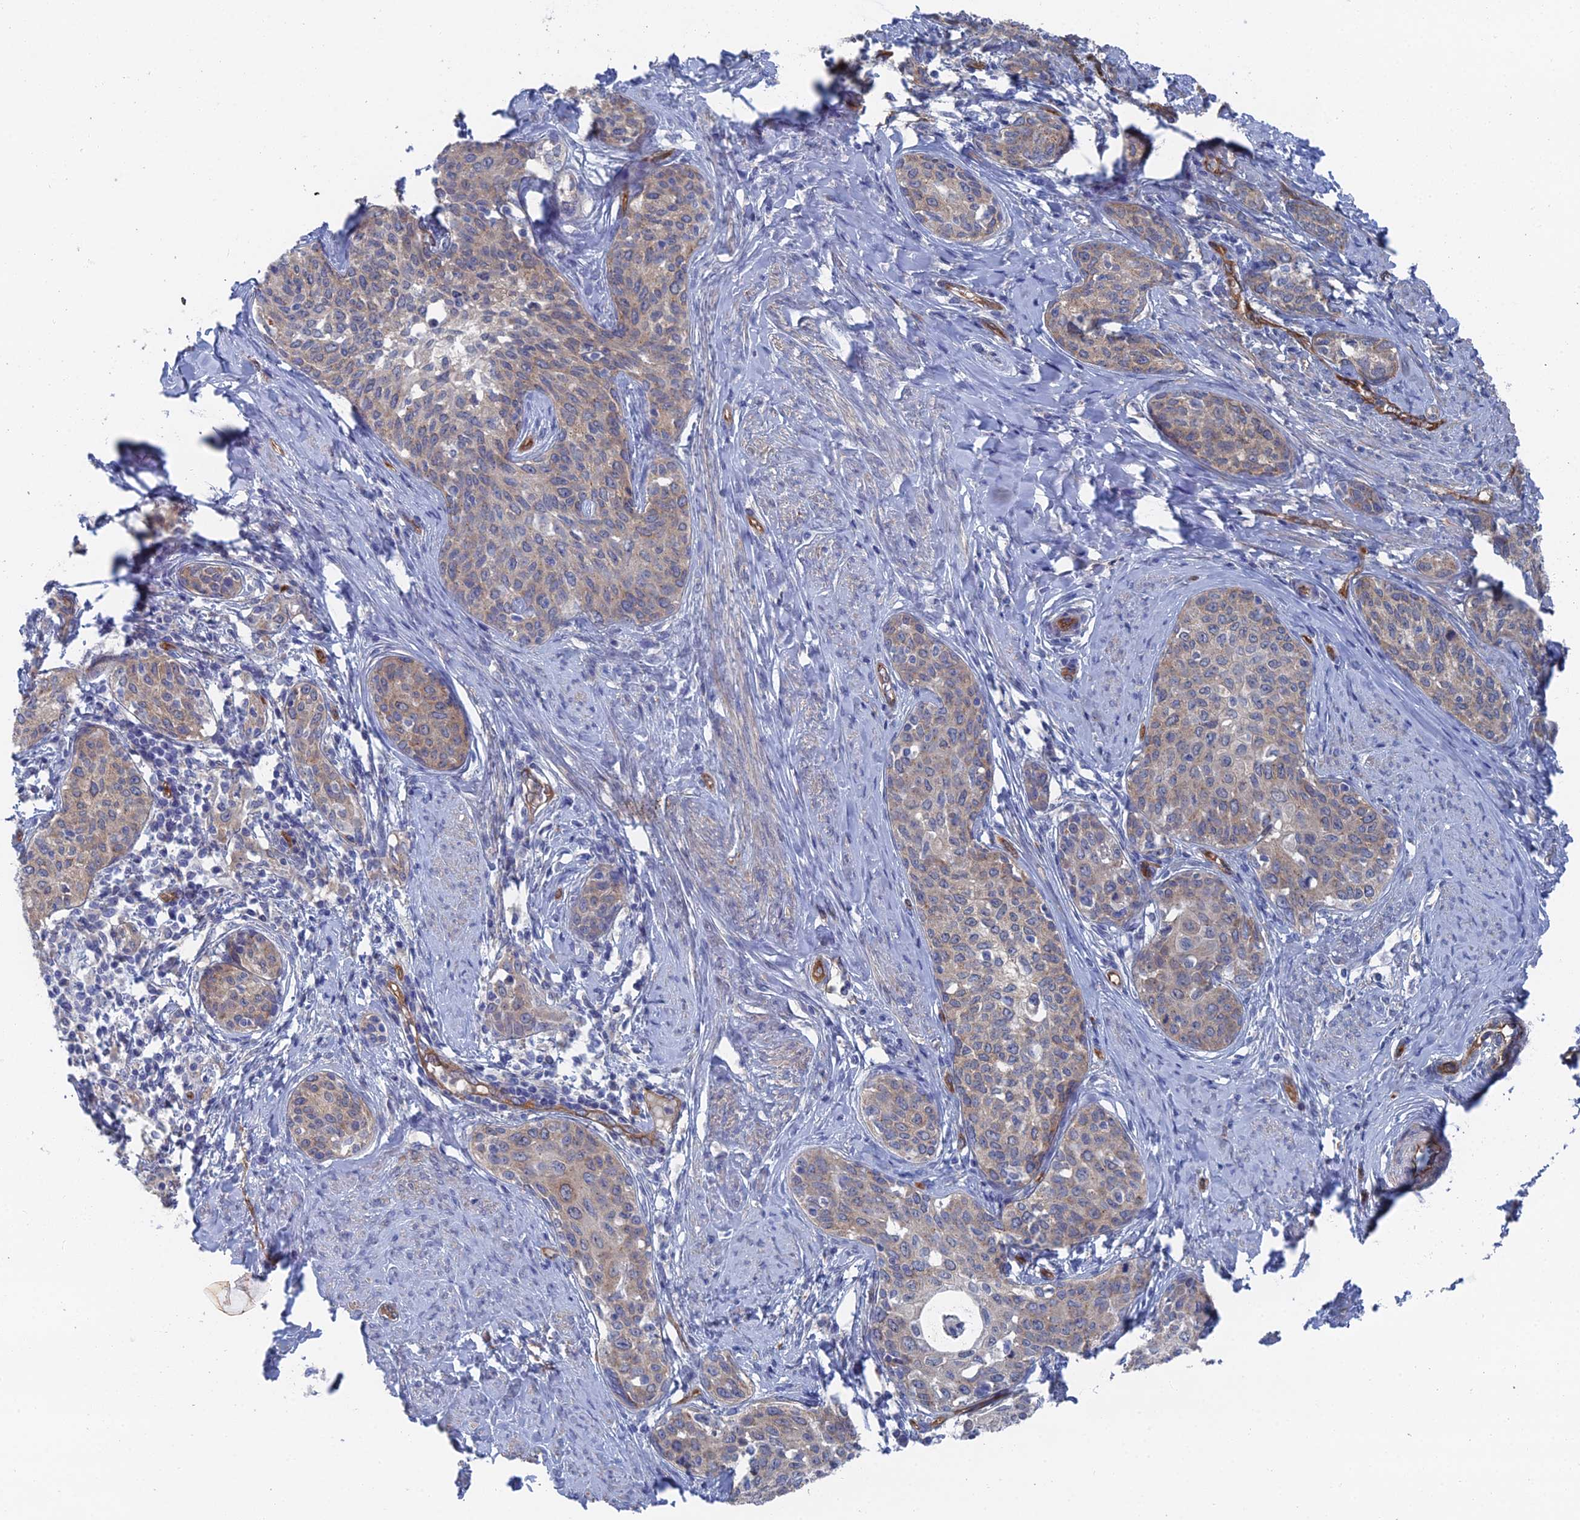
{"staining": {"intensity": "weak", "quantity": ">75%", "location": "cytoplasmic/membranous"}, "tissue": "cervical cancer", "cell_type": "Tumor cells", "image_type": "cancer", "snomed": [{"axis": "morphology", "description": "Squamous cell carcinoma, NOS"}, {"axis": "morphology", "description": "Adenocarcinoma, NOS"}, {"axis": "topography", "description": "Cervix"}], "caption": "Immunohistochemical staining of human cervical squamous cell carcinoma displays low levels of weak cytoplasmic/membranous positivity in approximately >75% of tumor cells. The protein of interest is stained brown, and the nuclei are stained in blue (DAB IHC with brightfield microscopy, high magnification).", "gene": "ARAP3", "patient": {"sex": "female", "age": 52}}